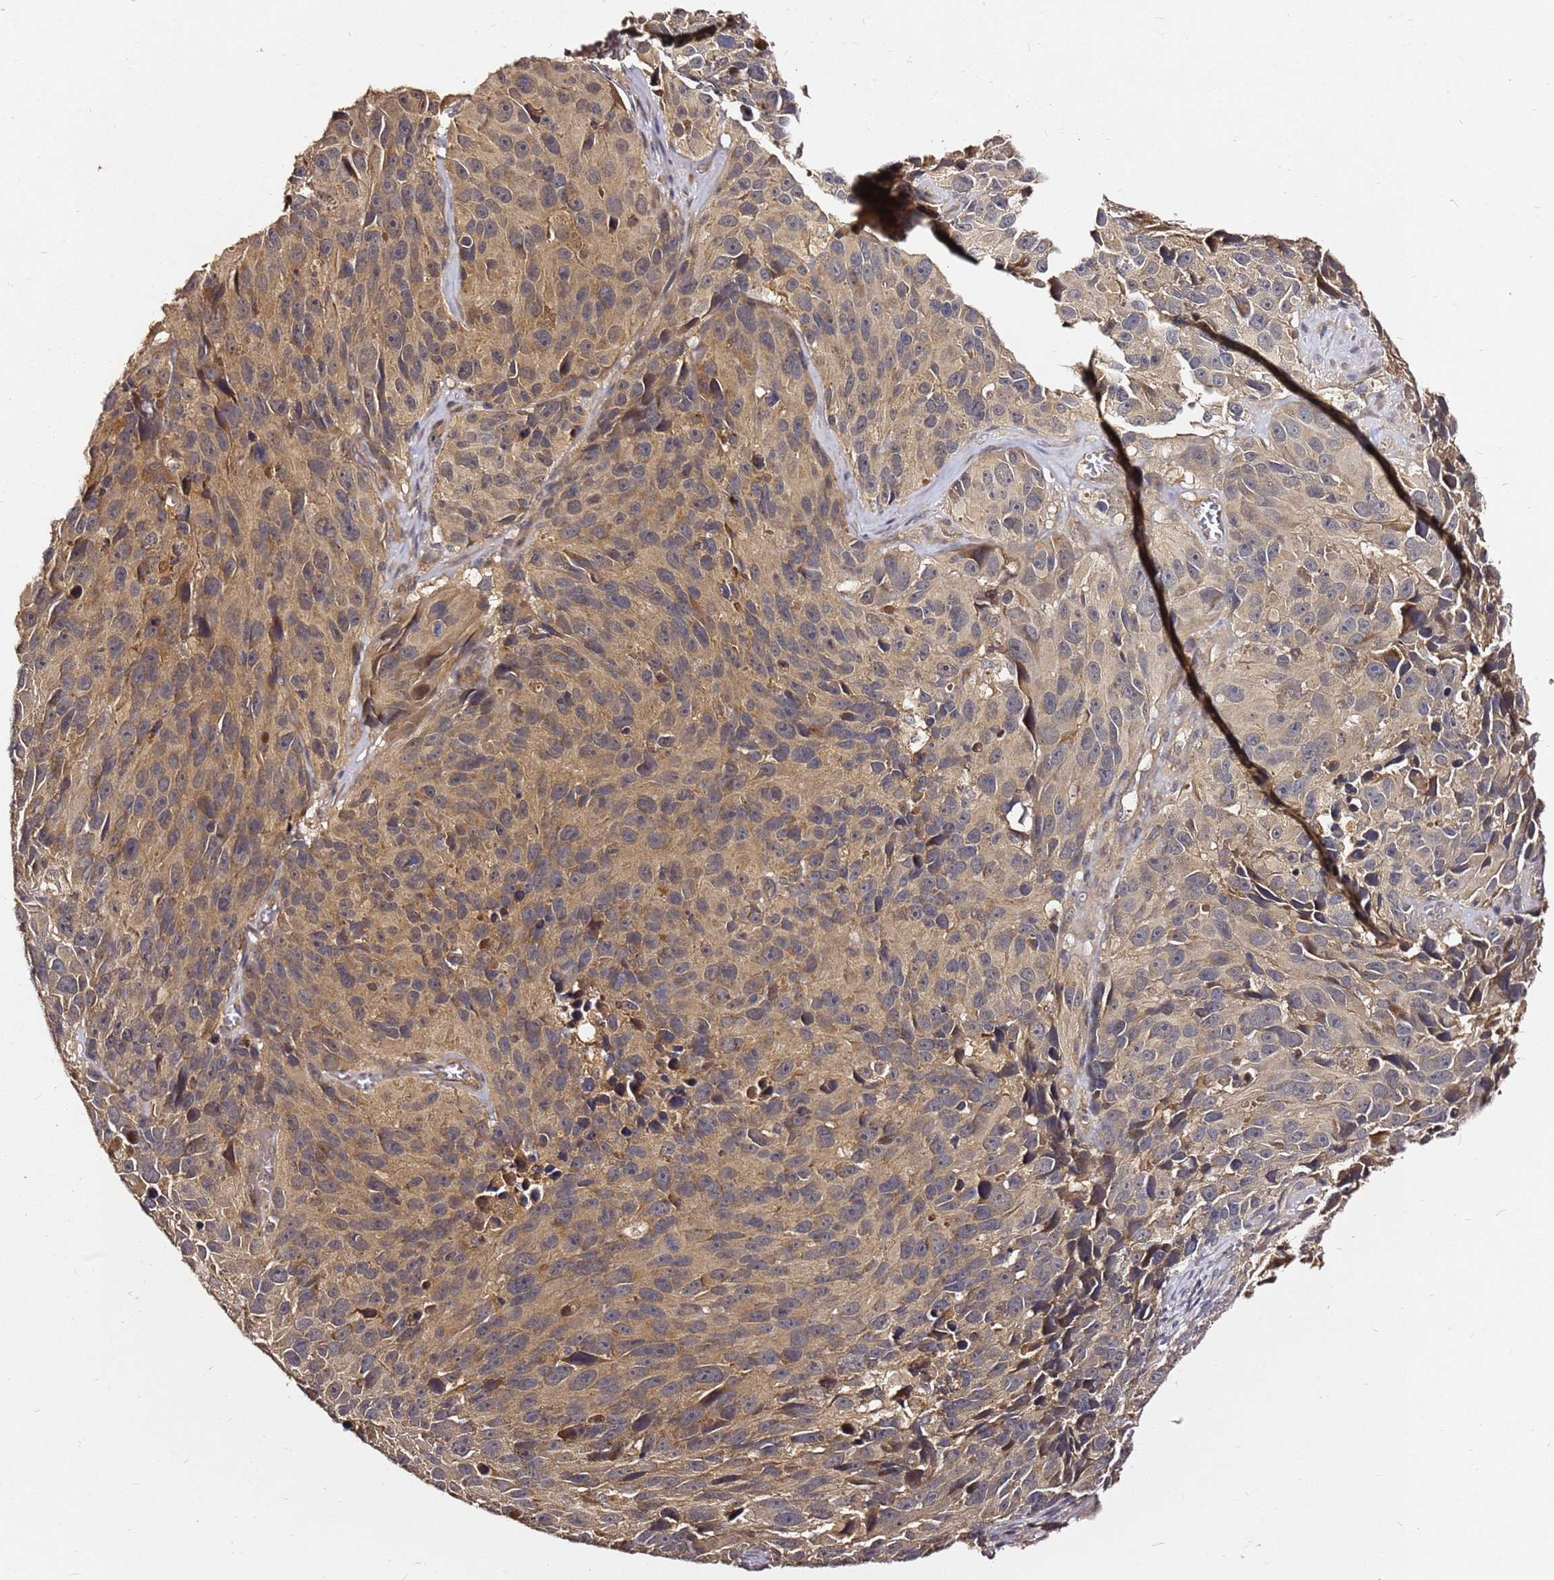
{"staining": {"intensity": "weak", "quantity": ">75%", "location": "cytoplasmic/membranous"}, "tissue": "melanoma", "cell_type": "Tumor cells", "image_type": "cancer", "snomed": [{"axis": "morphology", "description": "Malignant melanoma, NOS"}, {"axis": "topography", "description": "Skin"}], "caption": "A histopathology image of malignant melanoma stained for a protein displays weak cytoplasmic/membranous brown staining in tumor cells.", "gene": "C6orf136", "patient": {"sex": "male", "age": 84}}